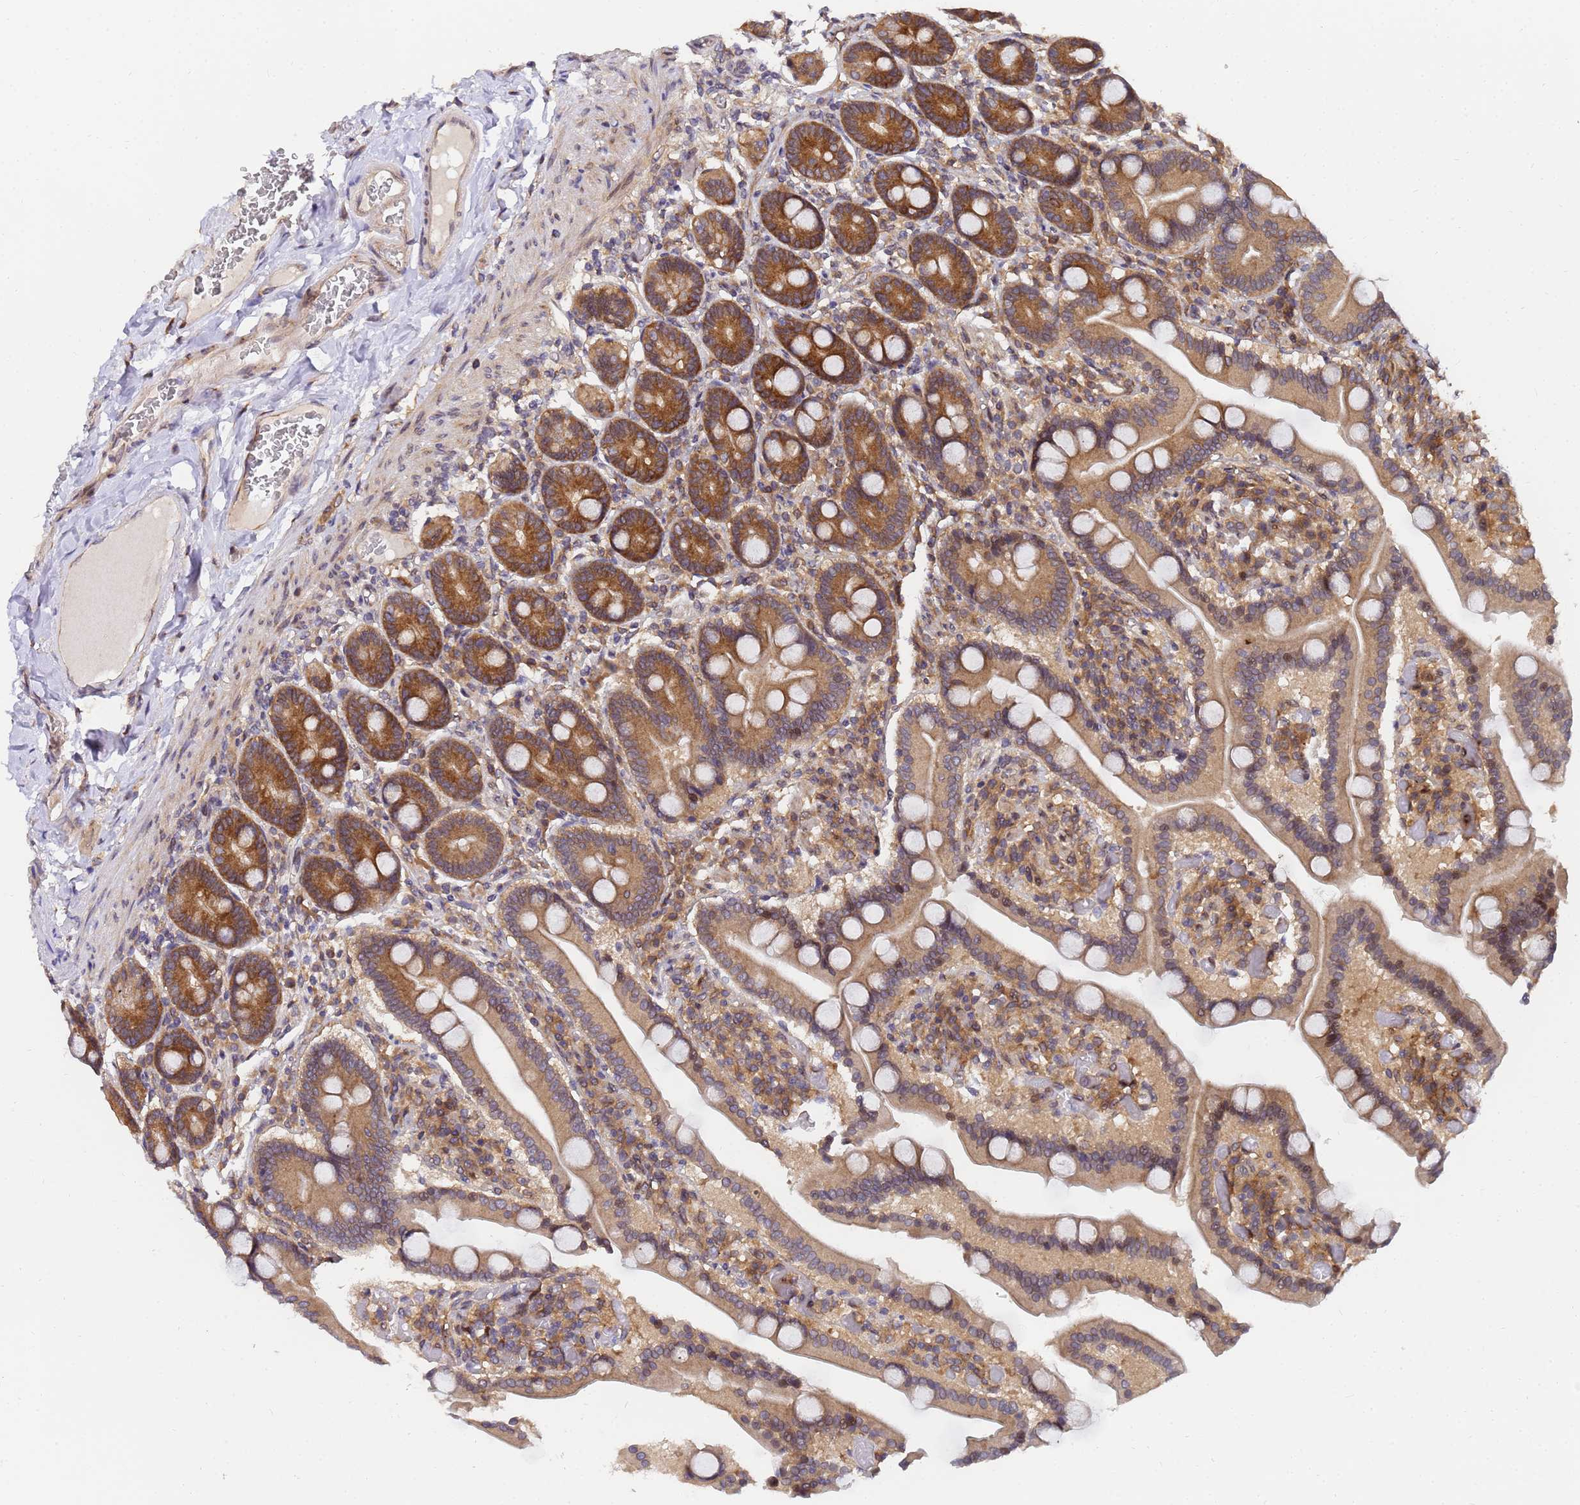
{"staining": {"intensity": "moderate", "quantity": "25%-75%", "location": "cytoplasmic/membranous"}, "tissue": "duodenum", "cell_type": "Glandular cells", "image_type": "normal", "snomed": [{"axis": "morphology", "description": "Normal tissue, NOS"}, {"axis": "topography", "description": "Duodenum"}], "caption": "A medium amount of moderate cytoplasmic/membranous staining is appreciated in about 25%-75% of glandular cells in normal duodenum. (Stains: DAB (3,3'-diaminobenzidine) in brown, nuclei in blue, Microscopy: brightfield microscopy at high magnification).", "gene": "UNC93B1", "patient": {"sex": "female", "age": 62}}